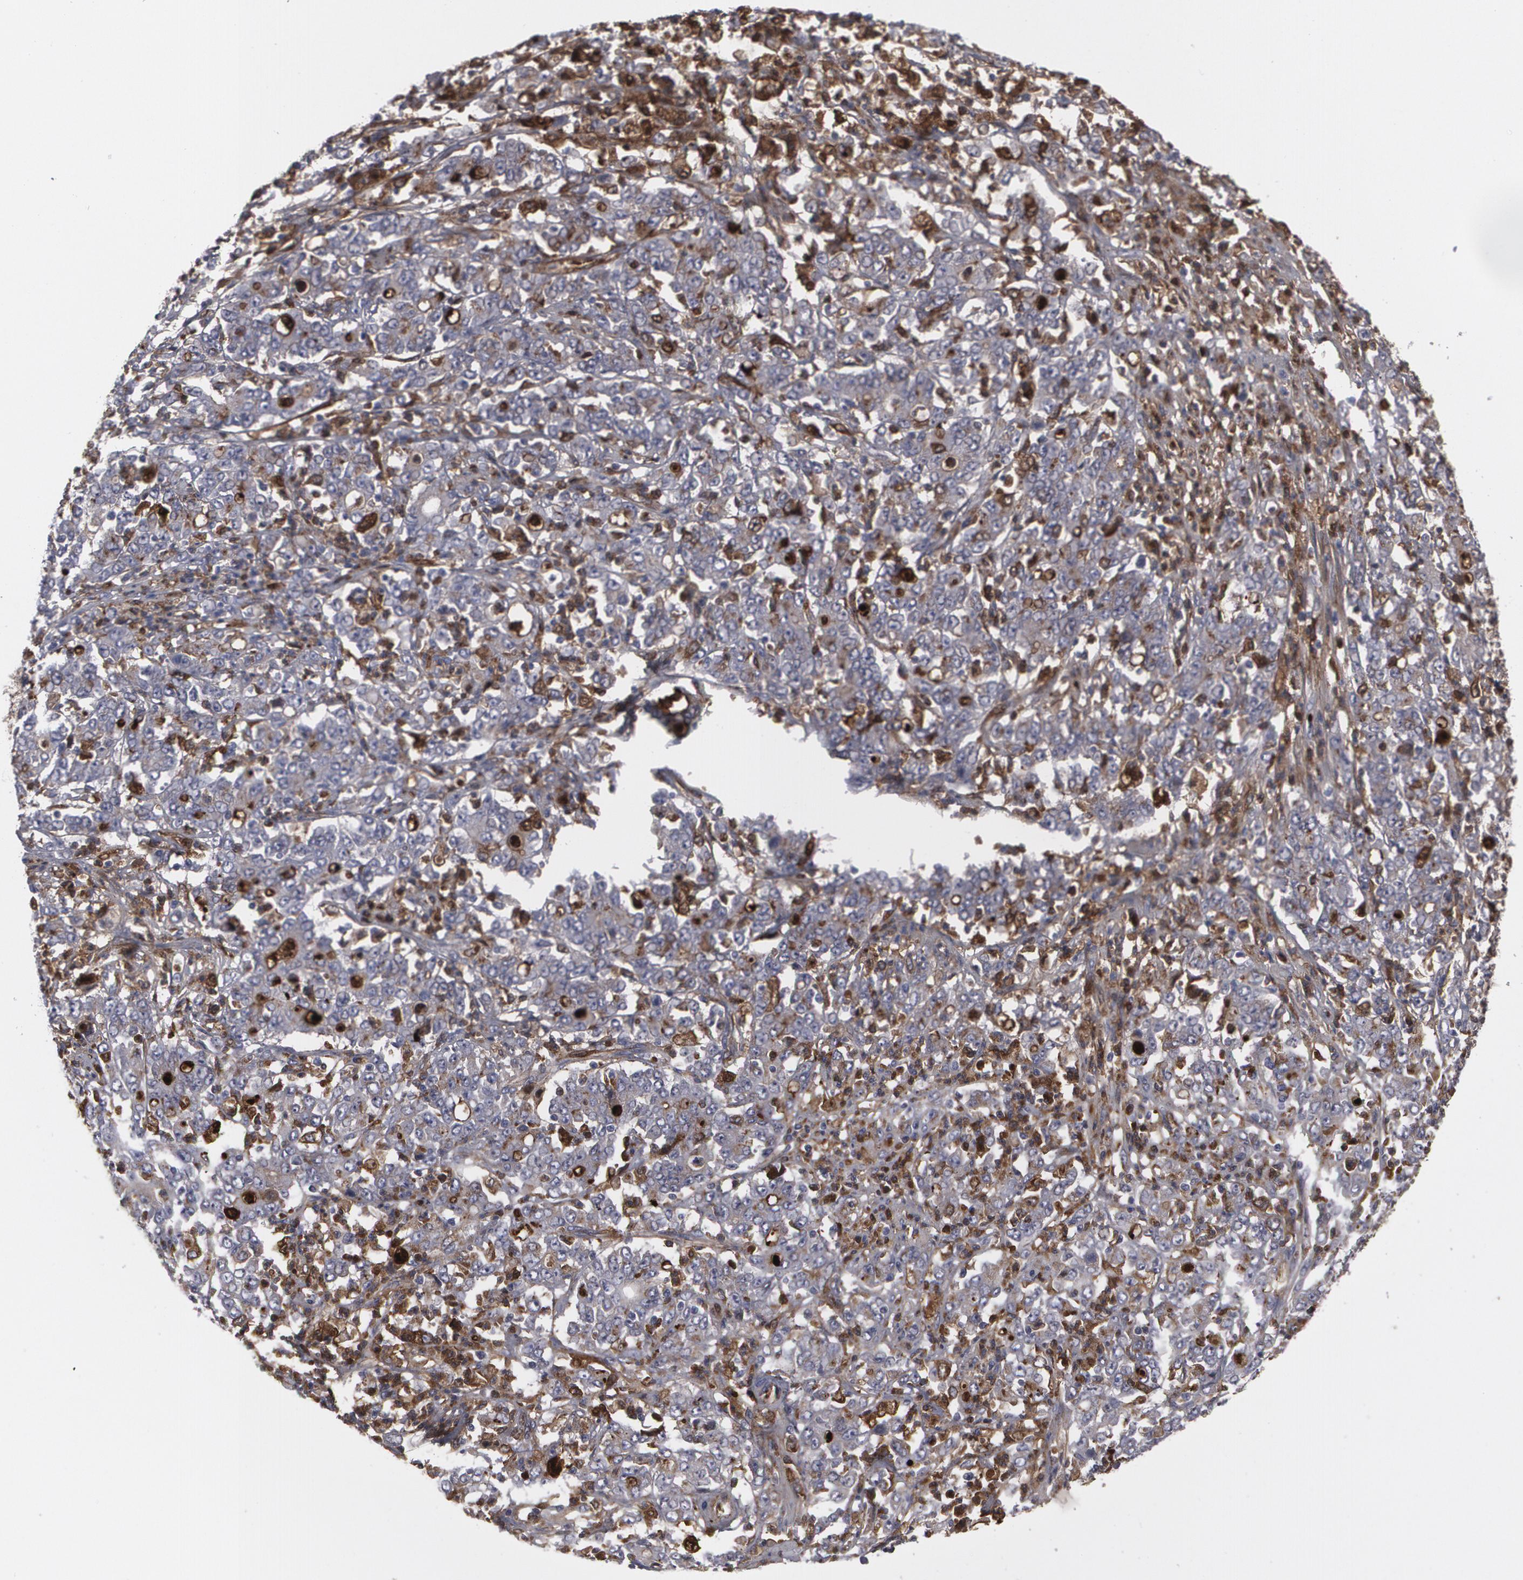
{"staining": {"intensity": "moderate", "quantity": "<25%", "location": "cytoplasmic/membranous"}, "tissue": "stomach cancer", "cell_type": "Tumor cells", "image_type": "cancer", "snomed": [{"axis": "morphology", "description": "Adenocarcinoma, NOS"}, {"axis": "topography", "description": "Stomach, lower"}], "caption": "A histopathology image of stomach cancer (adenocarcinoma) stained for a protein demonstrates moderate cytoplasmic/membranous brown staining in tumor cells.", "gene": "LRG1", "patient": {"sex": "female", "age": 71}}